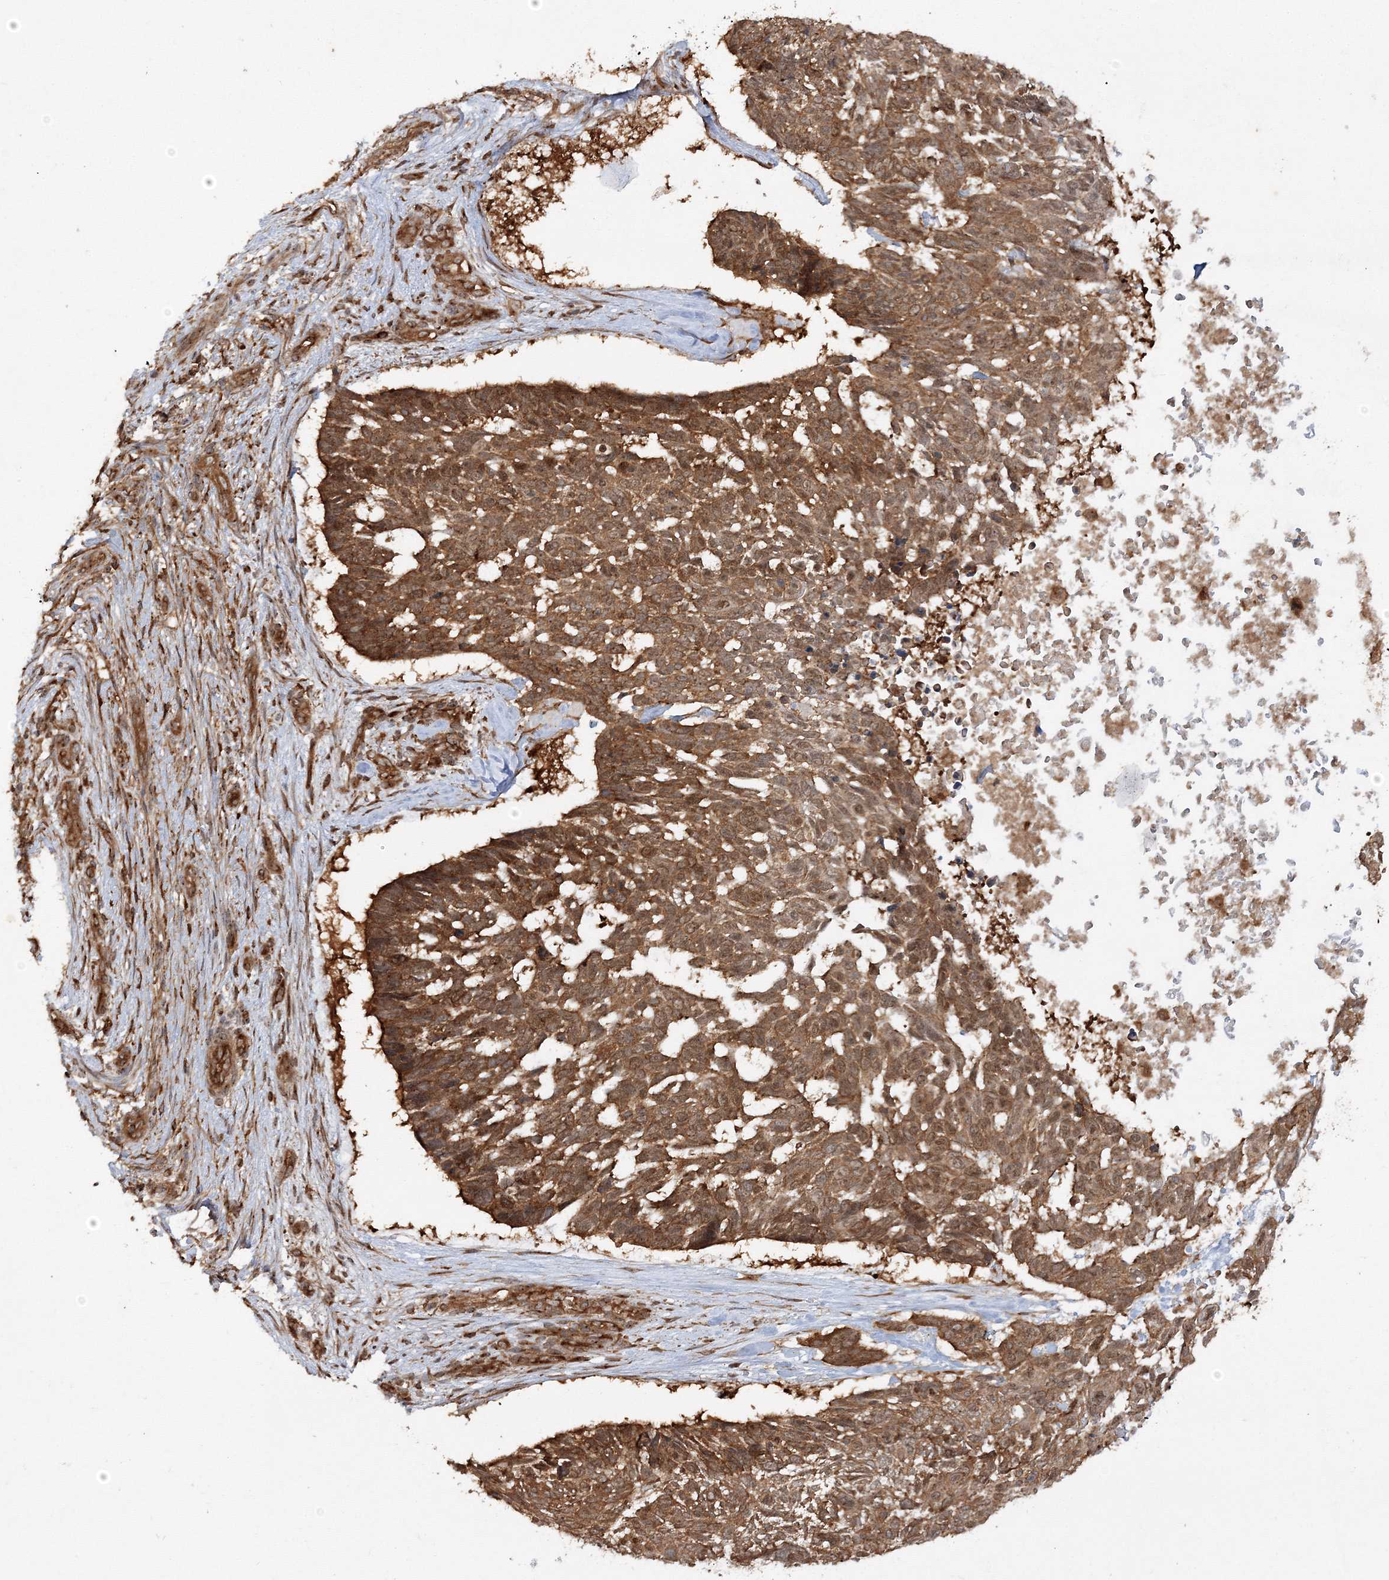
{"staining": {"intensity": "strong", "quantity": ">75%", "location": "cytoplasmic/membranous"}, "tissue": "skin cancer", "cell_type": "Tumor cells", "image_type": "cancer", "snomed": [{"axis": "morphology", "description": "Basal cell carcinoma"}, {"axis": "topography", "description": "Skin"}], "caption": "Immunohistochemistry (IHC) histopathology image of neoplastic tissue: human skin basal cell carcinoma stained using immunohistochemistry (IHC) shows high levels of strong protein expression localized specifically in the cytoplasmic/membranous of tumor cells, appearing as a cytoplasmic/membranous brown color.", "gene": "WDR37", "patient": {"sex": "male", "age": 88}}